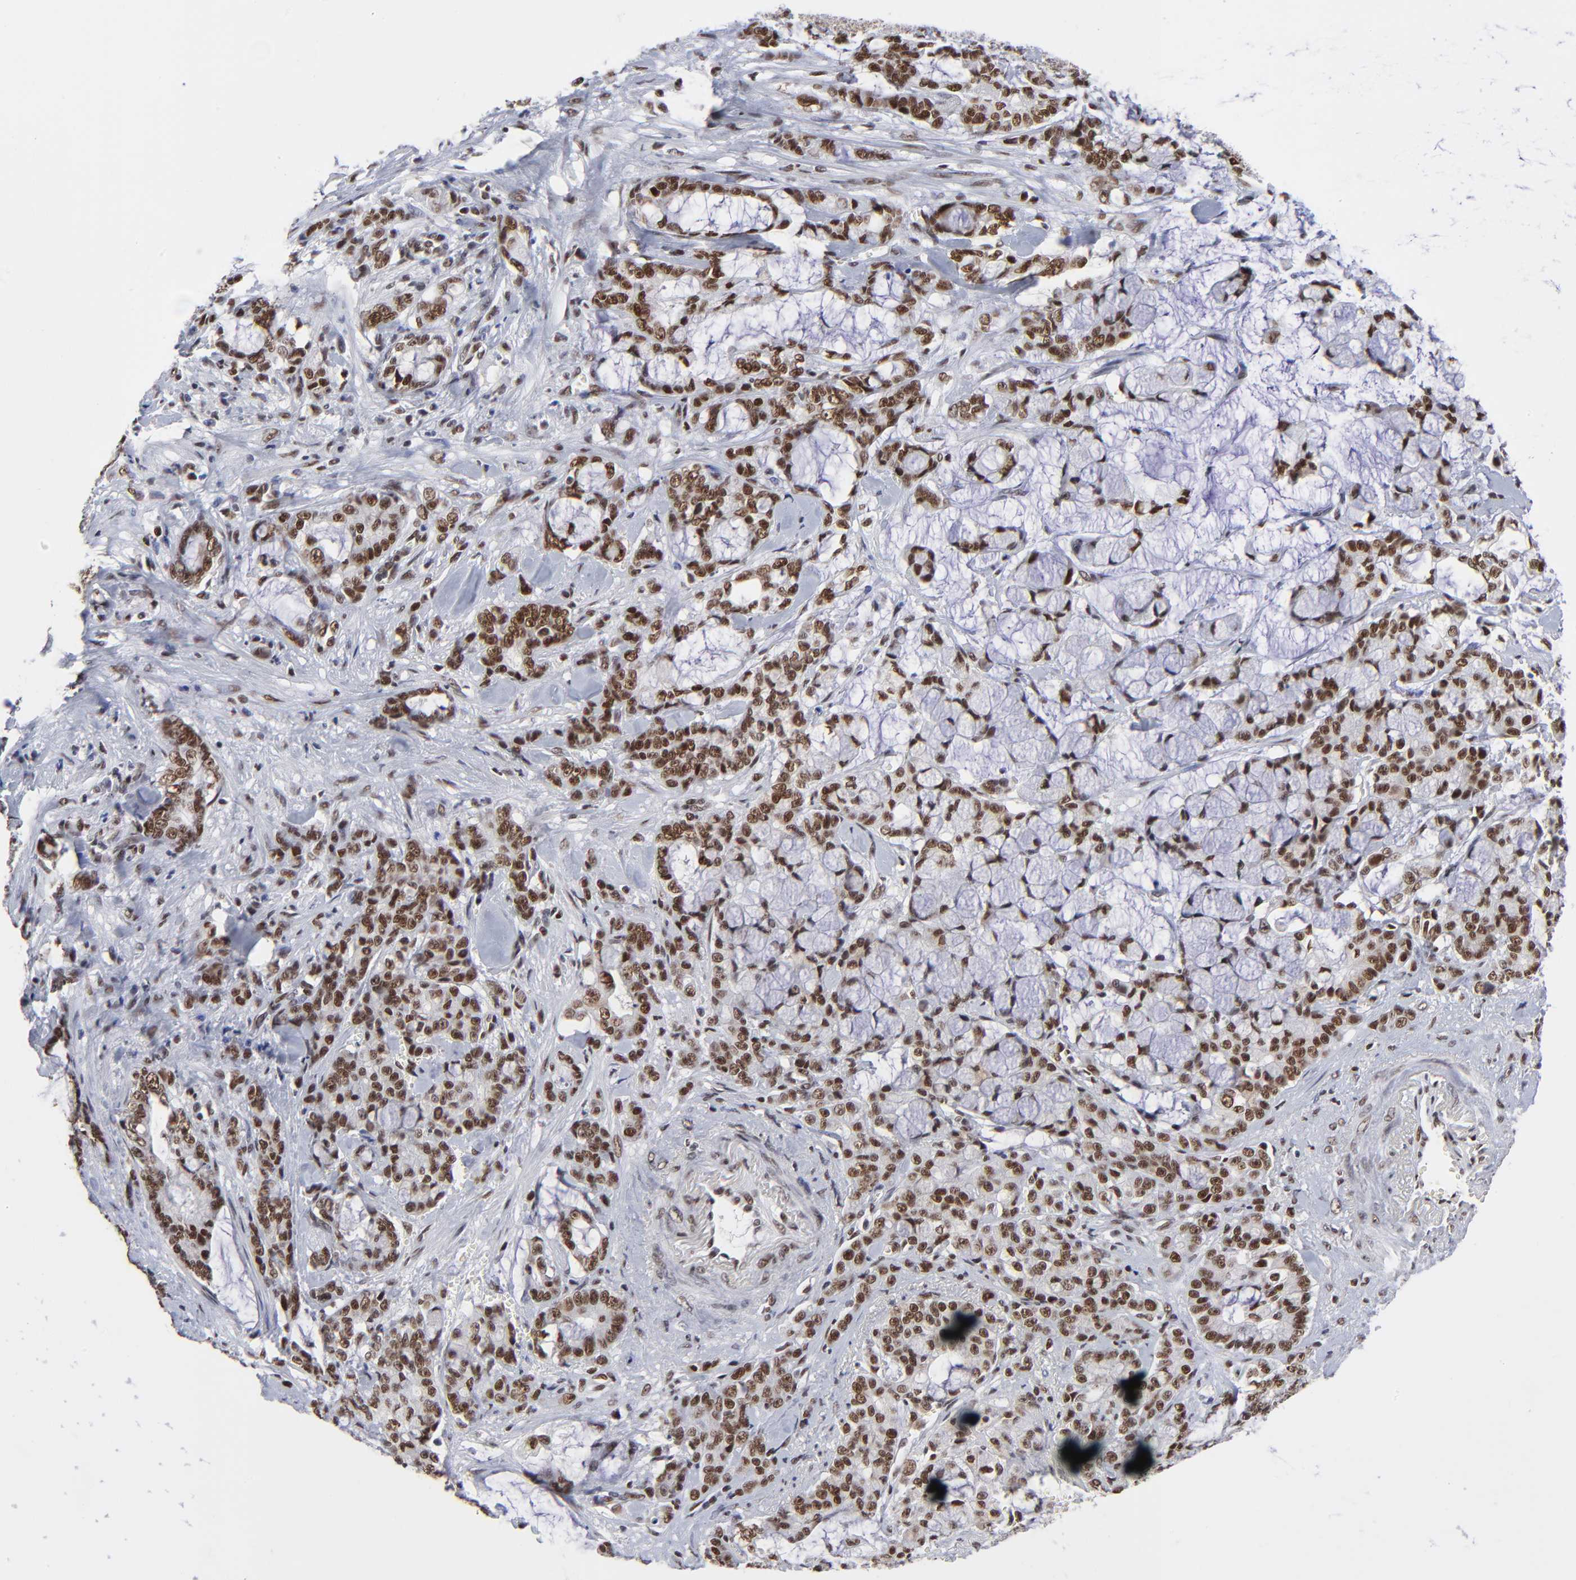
{"staining": {"intensity": "strong", "quantity": ">75%", "location": "nuclear"}, "tissue": "pancreatic cancer", "cell_type": "Tumor cells", "image_type": "cancer", "snomed": [{"axis": "morphology", "description": "Adenocarcinoma, NOS"}, {"axis": "topography", "description": "Pancreas"}], "caption": "Immunohistochemistry of pancreatic cancer (adenocarcinoma) reveals high levels of strong nuclear staining in approximately >75% of tumor cells.", "gene": "ZMYM3", "patient": {"sex": "female", "age": 73}}